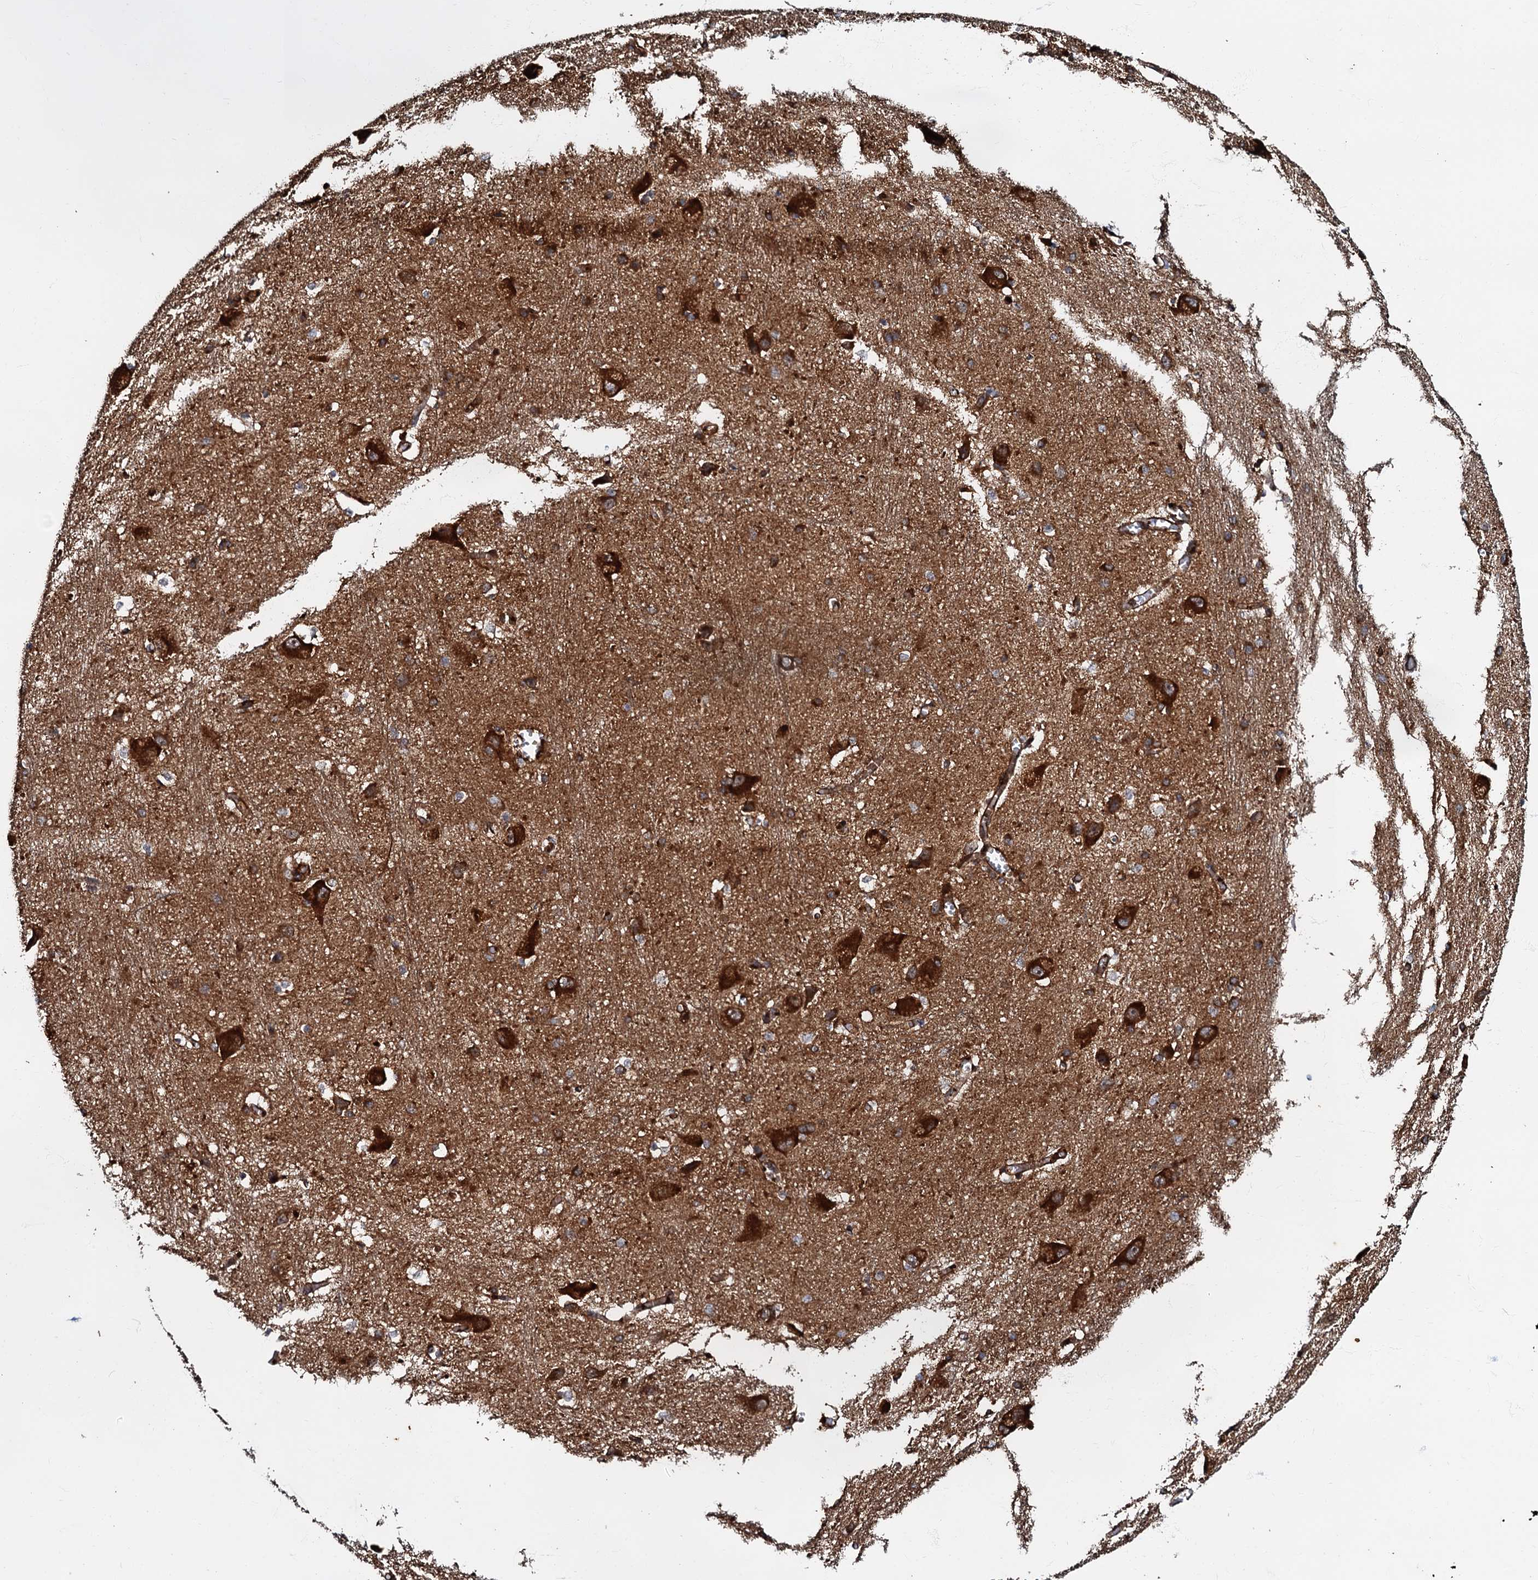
{"staining": {"intensity": "strong", "quantity": "25%-75%", "location": "cytoplasmic/membranous"}, "tissue": "caudate", "cell_type": "Glial cells", "image_type": "normal", "snomed": [{"axis": "morphology", "description": "Normal tissue, NOS"}, {"axis": "topography", "description": "Lateral ventricle wall"}], "caption": "Glial cells demonstrate high levels of strong cytoplasmic/membranous expression in about 25%-75% of cells in benign caudate.", "gene": "BLOC1S6", "patient": {"sex": "male", "age": 37}}